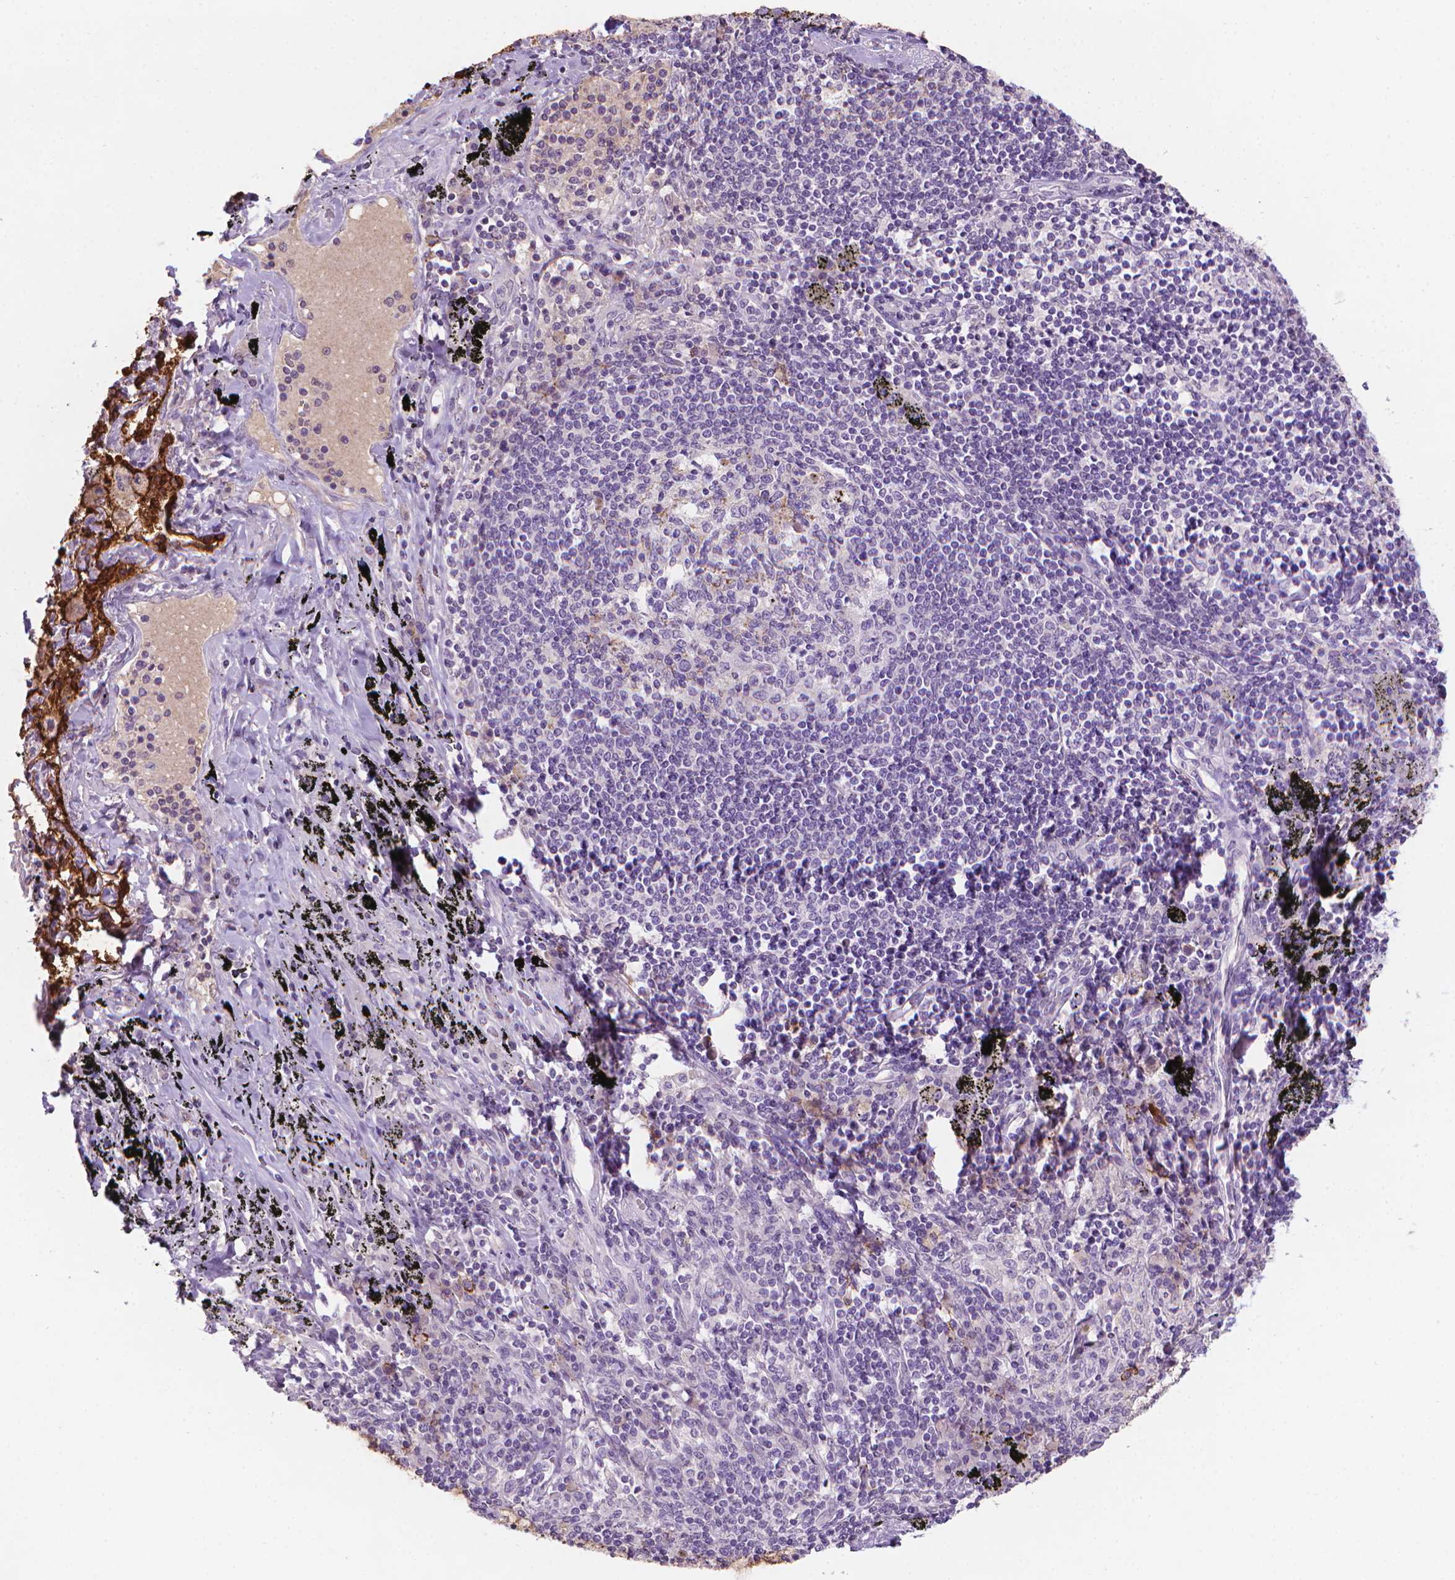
{"staining": {"intensity": "negative", "quantity": "none", "location": "none"}, "tissue": "adipose tissue", "cell_type": "Adipocytes", "image_type": "normal", "snomed": [{"axis": "morphology", "description": "Normal tissue, NOS"}, {"axis": "topography", "description": "Bronchus"}, {"axis": "topography", "description": "Lung"}], "caption": "DAB (3,3'-diaminobenzidine) immunohistochemical staining of unremarkable human adipose tissue exhibits no significant positivity in adipocytes.", "gene": "MUC1", "patient": {"sex": "female", "age": 57}}